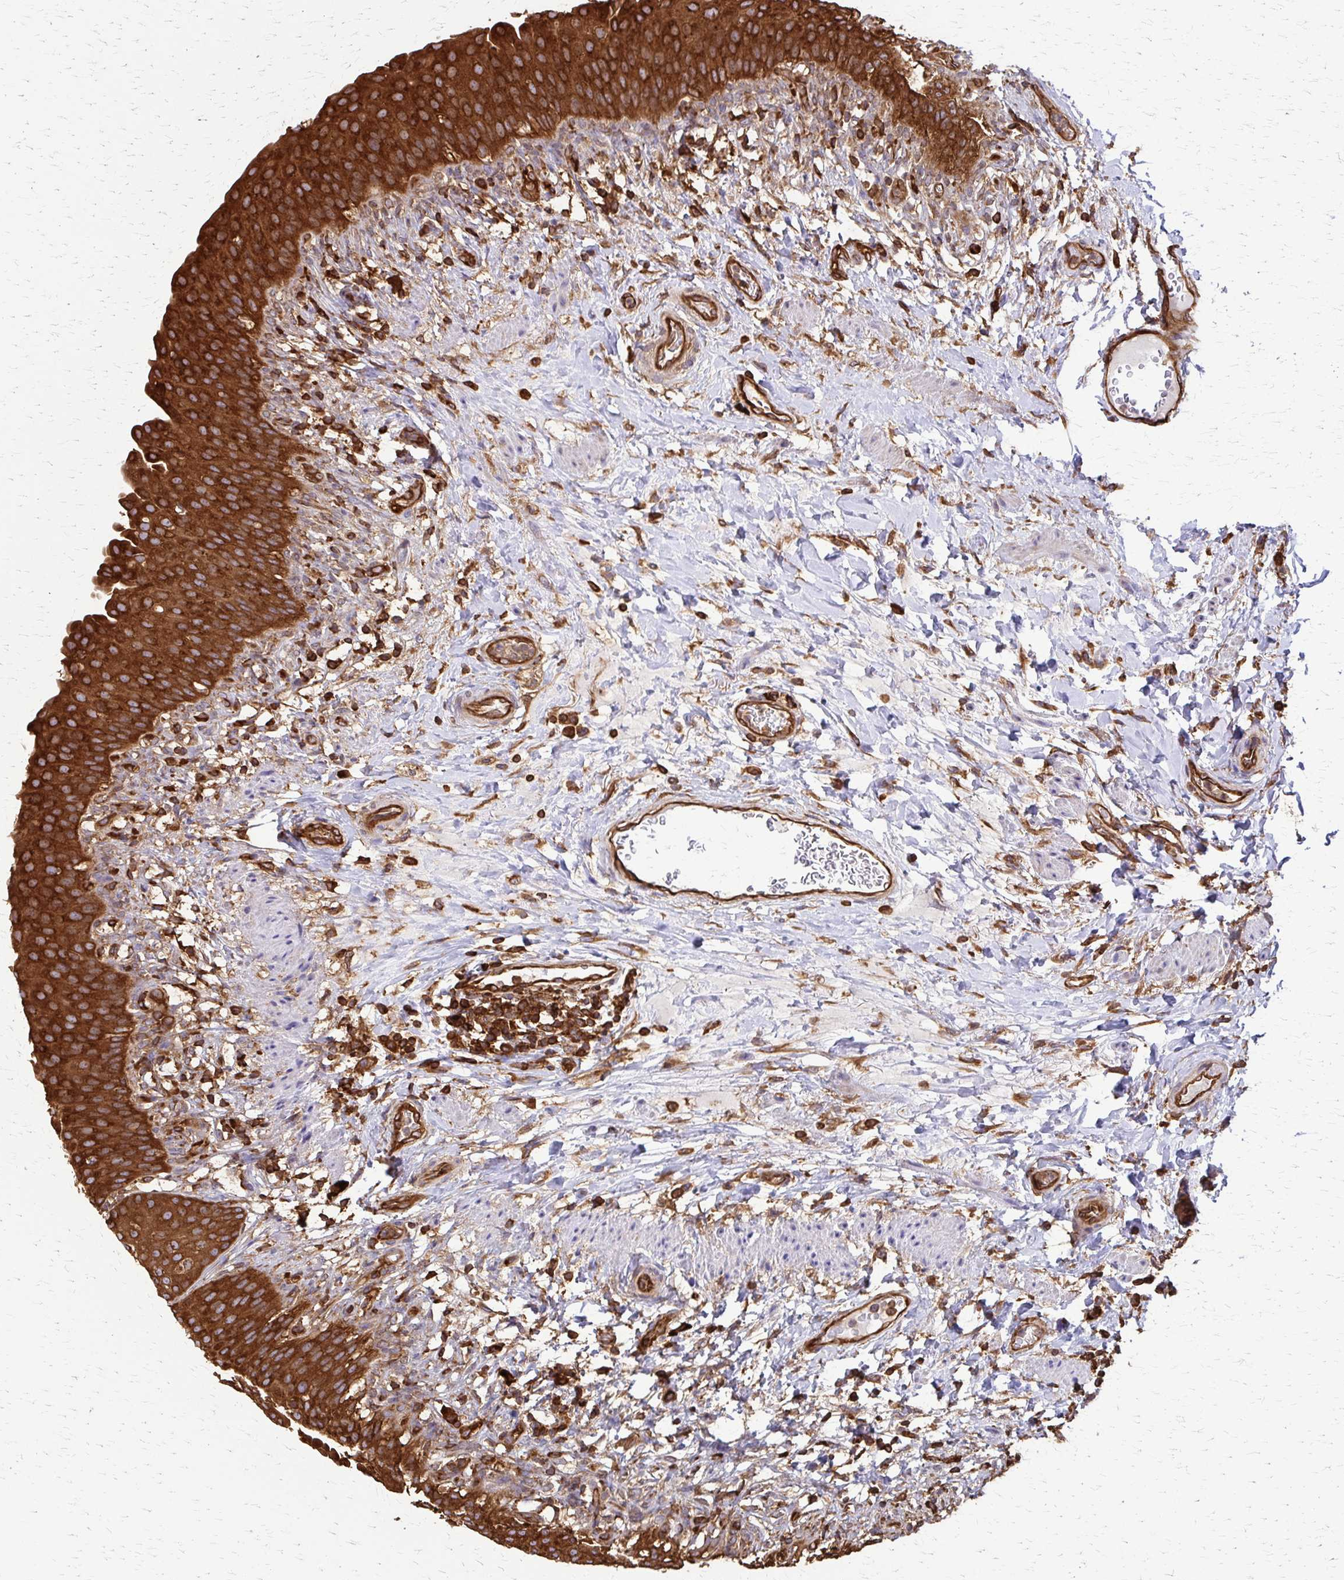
{"staining": {"intensity": "strong", "quantity": ">75%", "location": "cytoplasmic/membranous"}, "tissue": "urinary bladder", "cell_type": "Urothelial cells", "image_type": "normal", "snomed": [{"axis": "morphology", "description": "Normal tissue, NOS"}, {"axis": "topography", "description": "Urinary bladder"}, {"axis": "topography", "description": "Peripheral nerve tissue"}], "caption": "The histopathology image shows immunohistochemical staining of normal urinary bladder. There is strong cytoplasmic/membranous staining is present in about >75% of urothelial cells. (IHC, brightfield microscopy, high magnification).", "gene": "EEF2", "patient": {"sex": "female", "age": 60}}